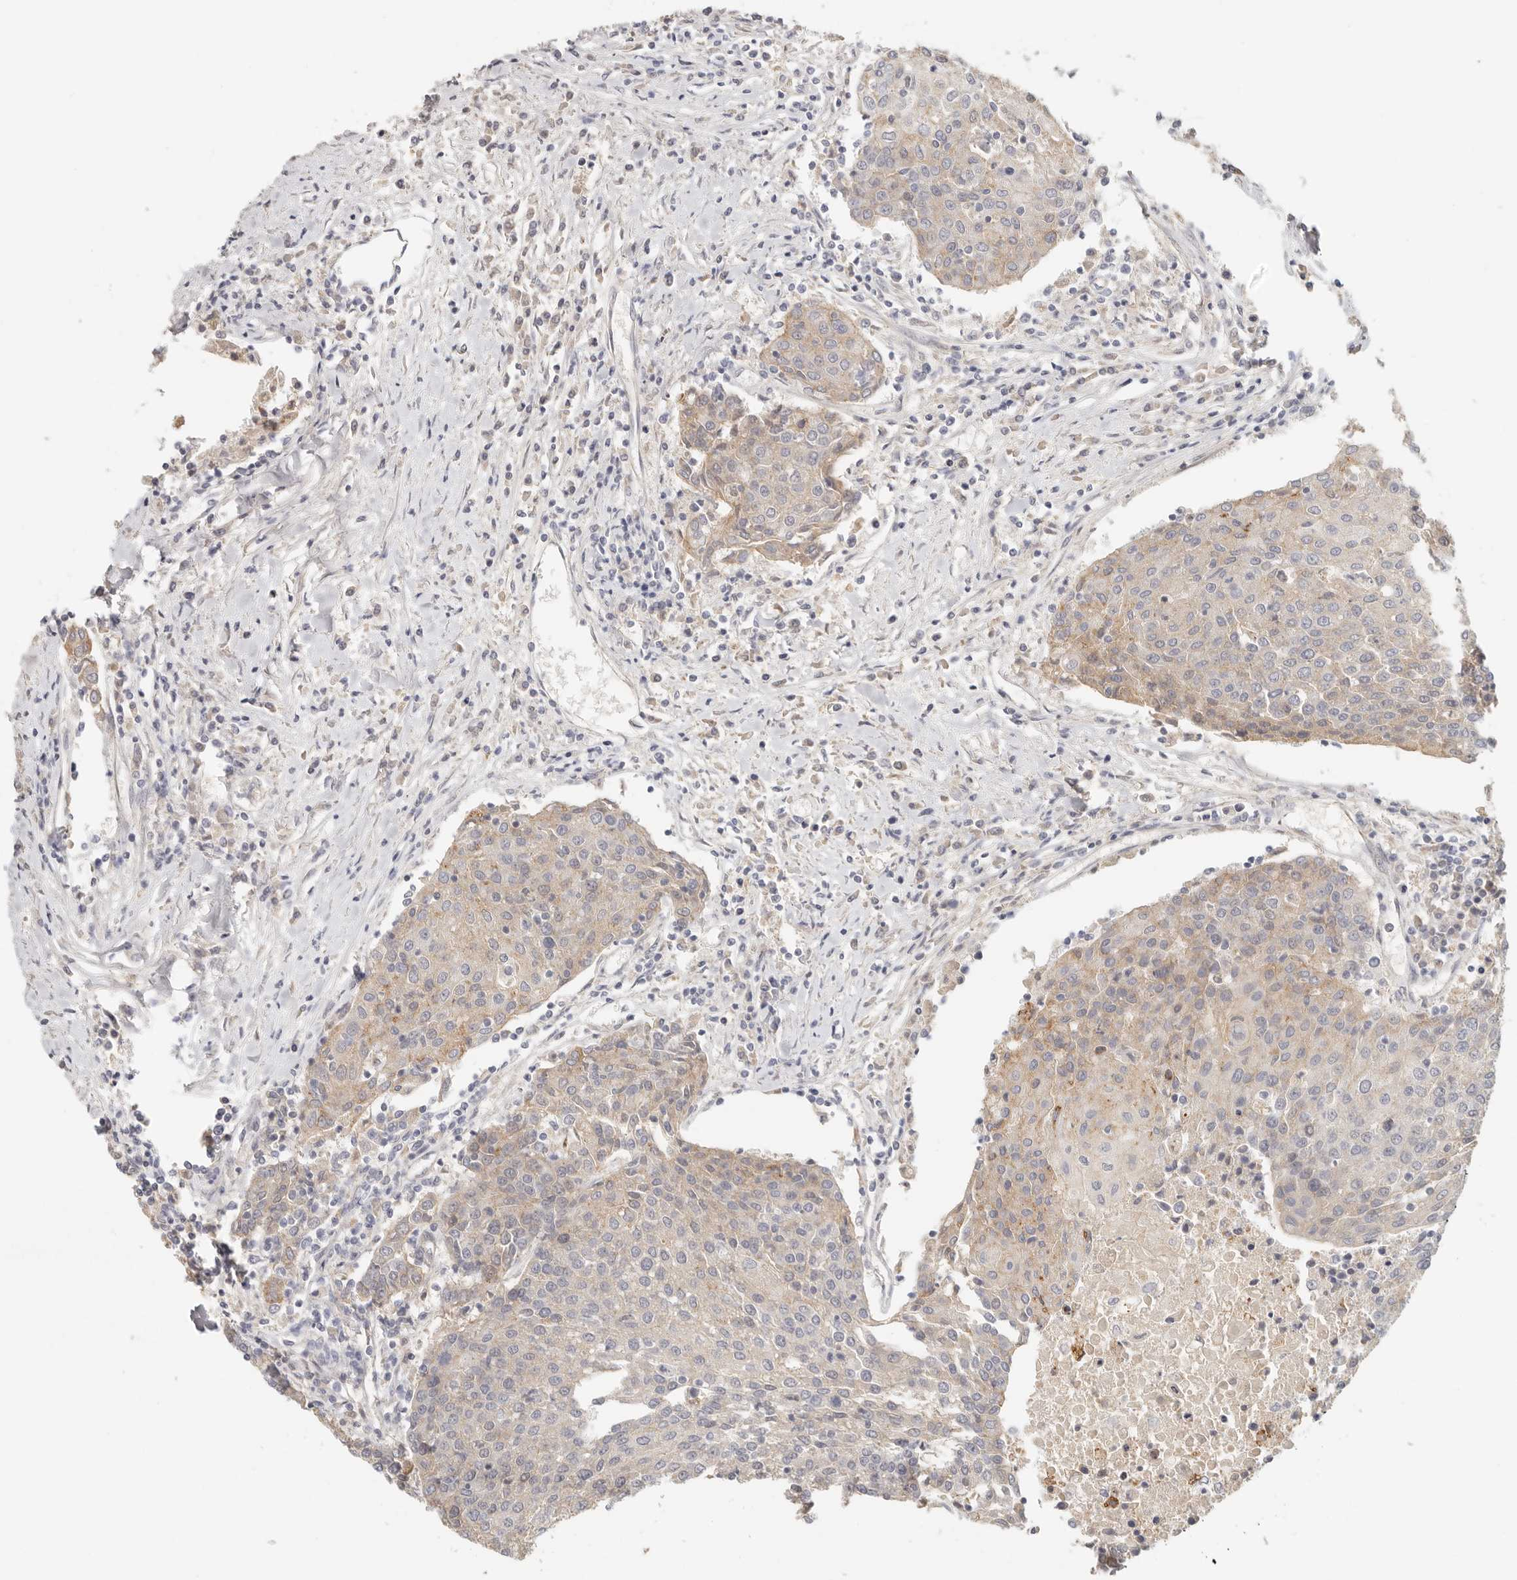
{"staining": {"intensity": "weak", "quantity": "25%-75%", "location": "cytoplasmic/membranous"}, "tissue": "urothelial cancer", "cell_type": "Tumor cells", "image_type": "cancer", "snomed": [{"axis": "morphology", "description": "Urothelial carcinoma, High grade"}, {"axis": "topography", "description": "Urinary bladder"}], "caption": "A brown stain labels weak cytoplasmic/membranous staining of a protein in urothelial cancer tumor cells. (DAB (3,3'-diaminobenzidine) IHC with brightfield microscopy, high magnification).", "gene": "ANXA9", "patient": {"sex": "female", "age": 85}}